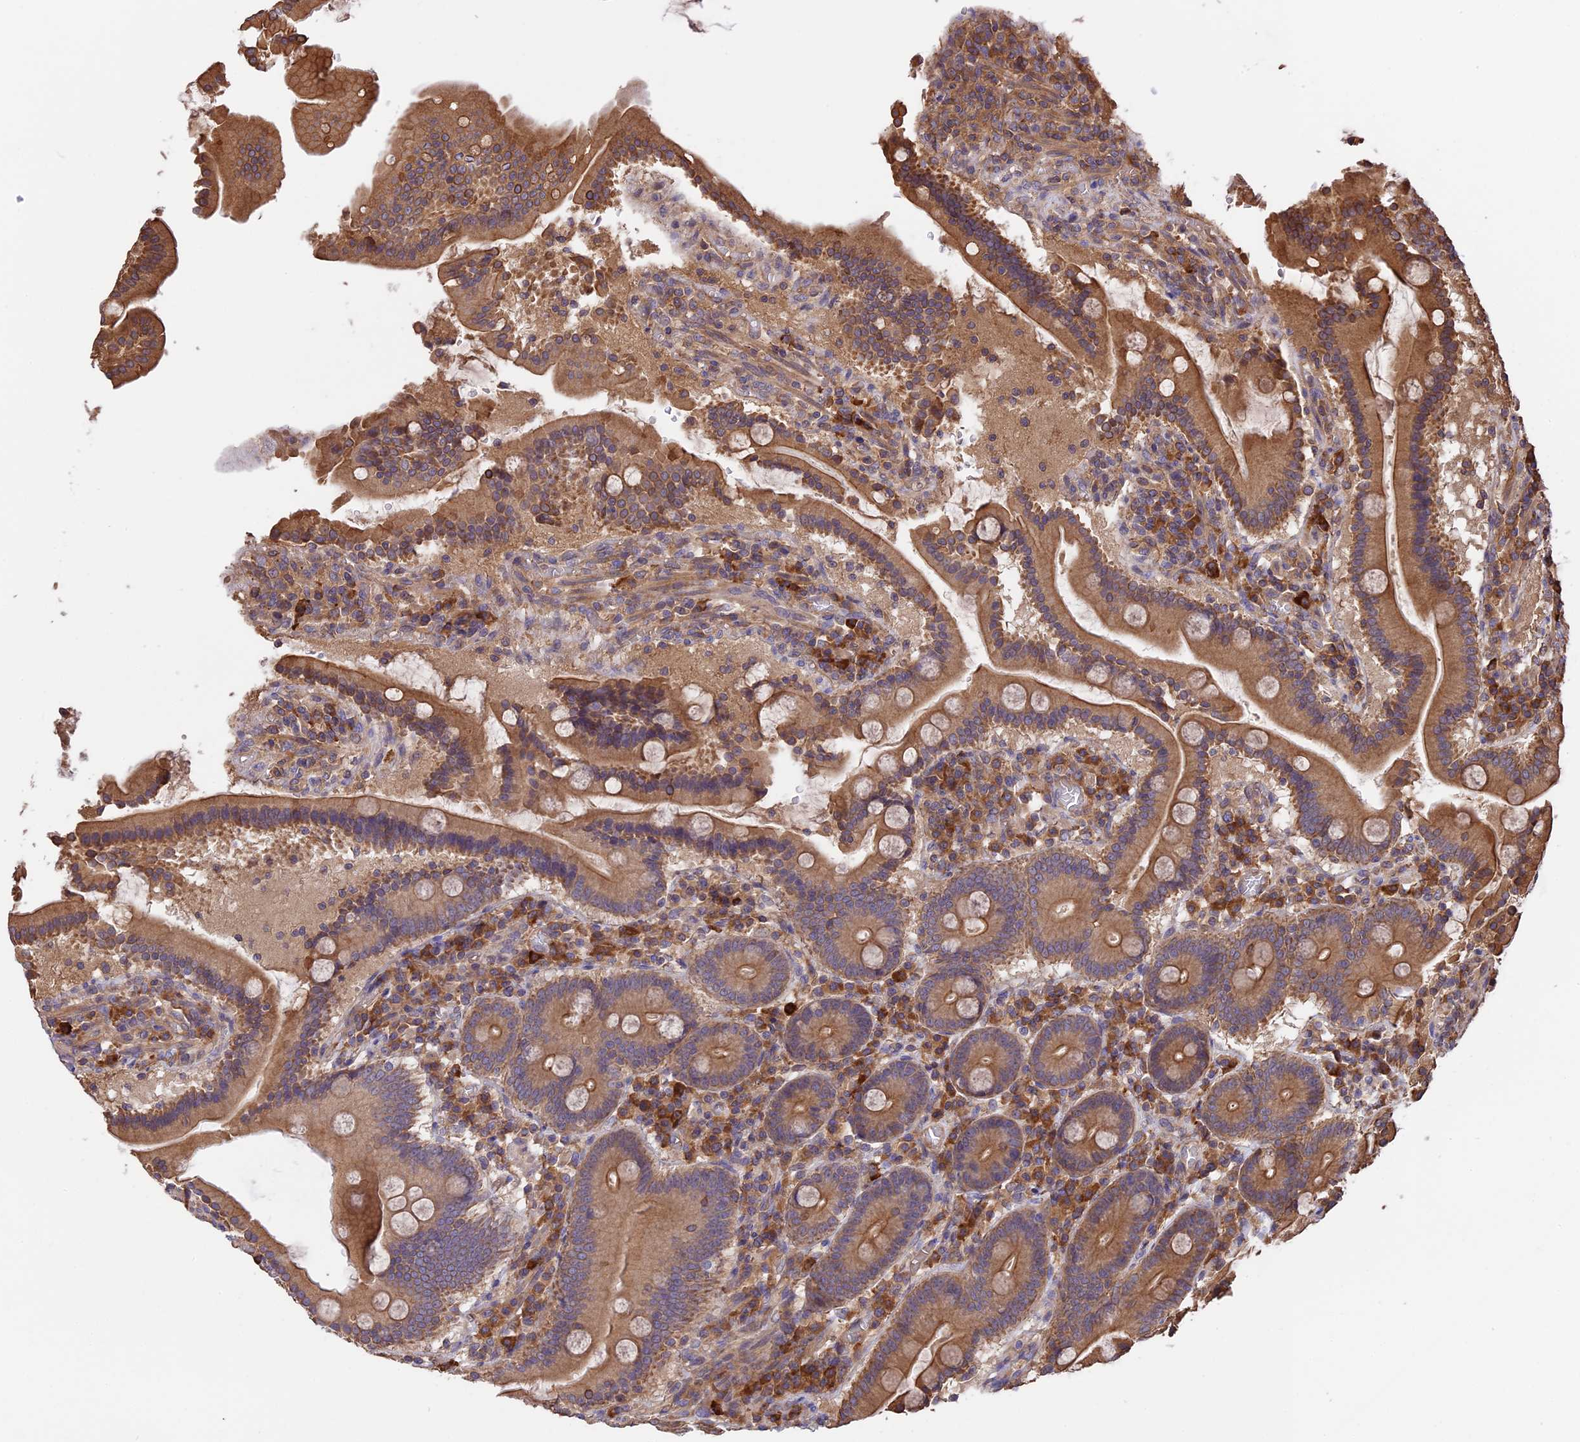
{"staining": {"intensity": "moderate", "quantity": ">75%", "location": "cytoplasmic/membranous"}, "tissue": "duodenum", "cell_type": "Glandular cells", "image_type": "normal", "snomed": [{"axis": "morphology", "description": "Normal tissue, NOS"}, {"axis": "topography", "description": "Duodenum"}], "caption": "This image displays unremarkable duodenum stained with immunohistochemistry (IHC) to label a protein in brown. The cytoplasmic/membranous of glandular cells show moderate positivity for the protein. Nuclei are counter-stained blue.", "gene": "GAS8", "patient": {"sex": "male", "age": 55}}